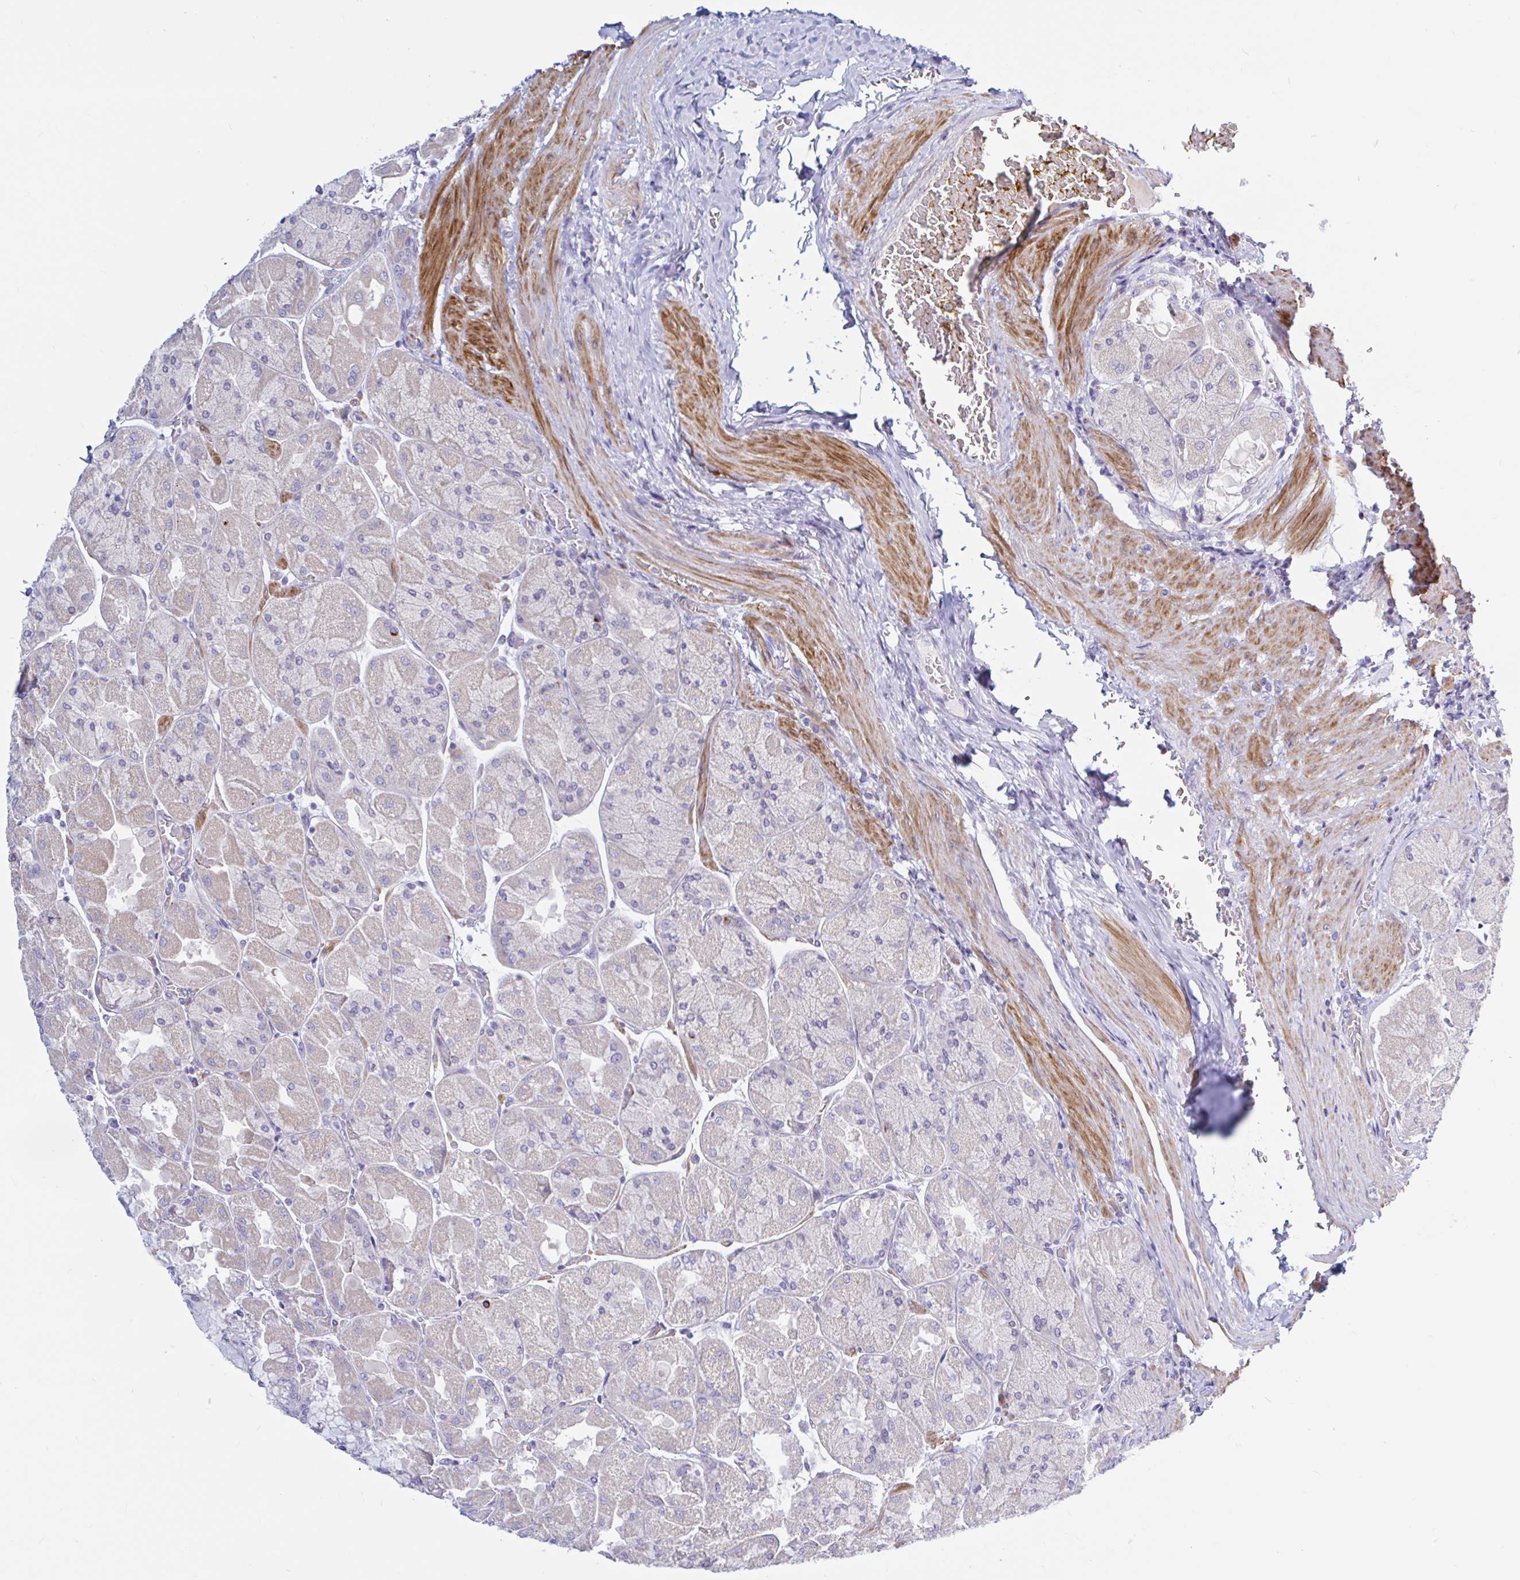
{"staining": {"intensity": "negative", "quantity": "none", "location": "none"}, "tissue": "stomach", "cell_type": "Glandular cells", "image_type": "normal", "snomed": [{"axis": "morphology", "description": "Normal tissue, NOS"}, {"axis": "topography", "description": "Stomach"}], "caption": "A photomicrograph of stomach stained for a protein reveals no brown staining in glandular cells. (Brightfield microscopy of DAB (3,3'-diaminobenzidine) IHC at high magnification).", "gene": "ENSG00000271254", "patient": {"sex": "female", "age": 61}}